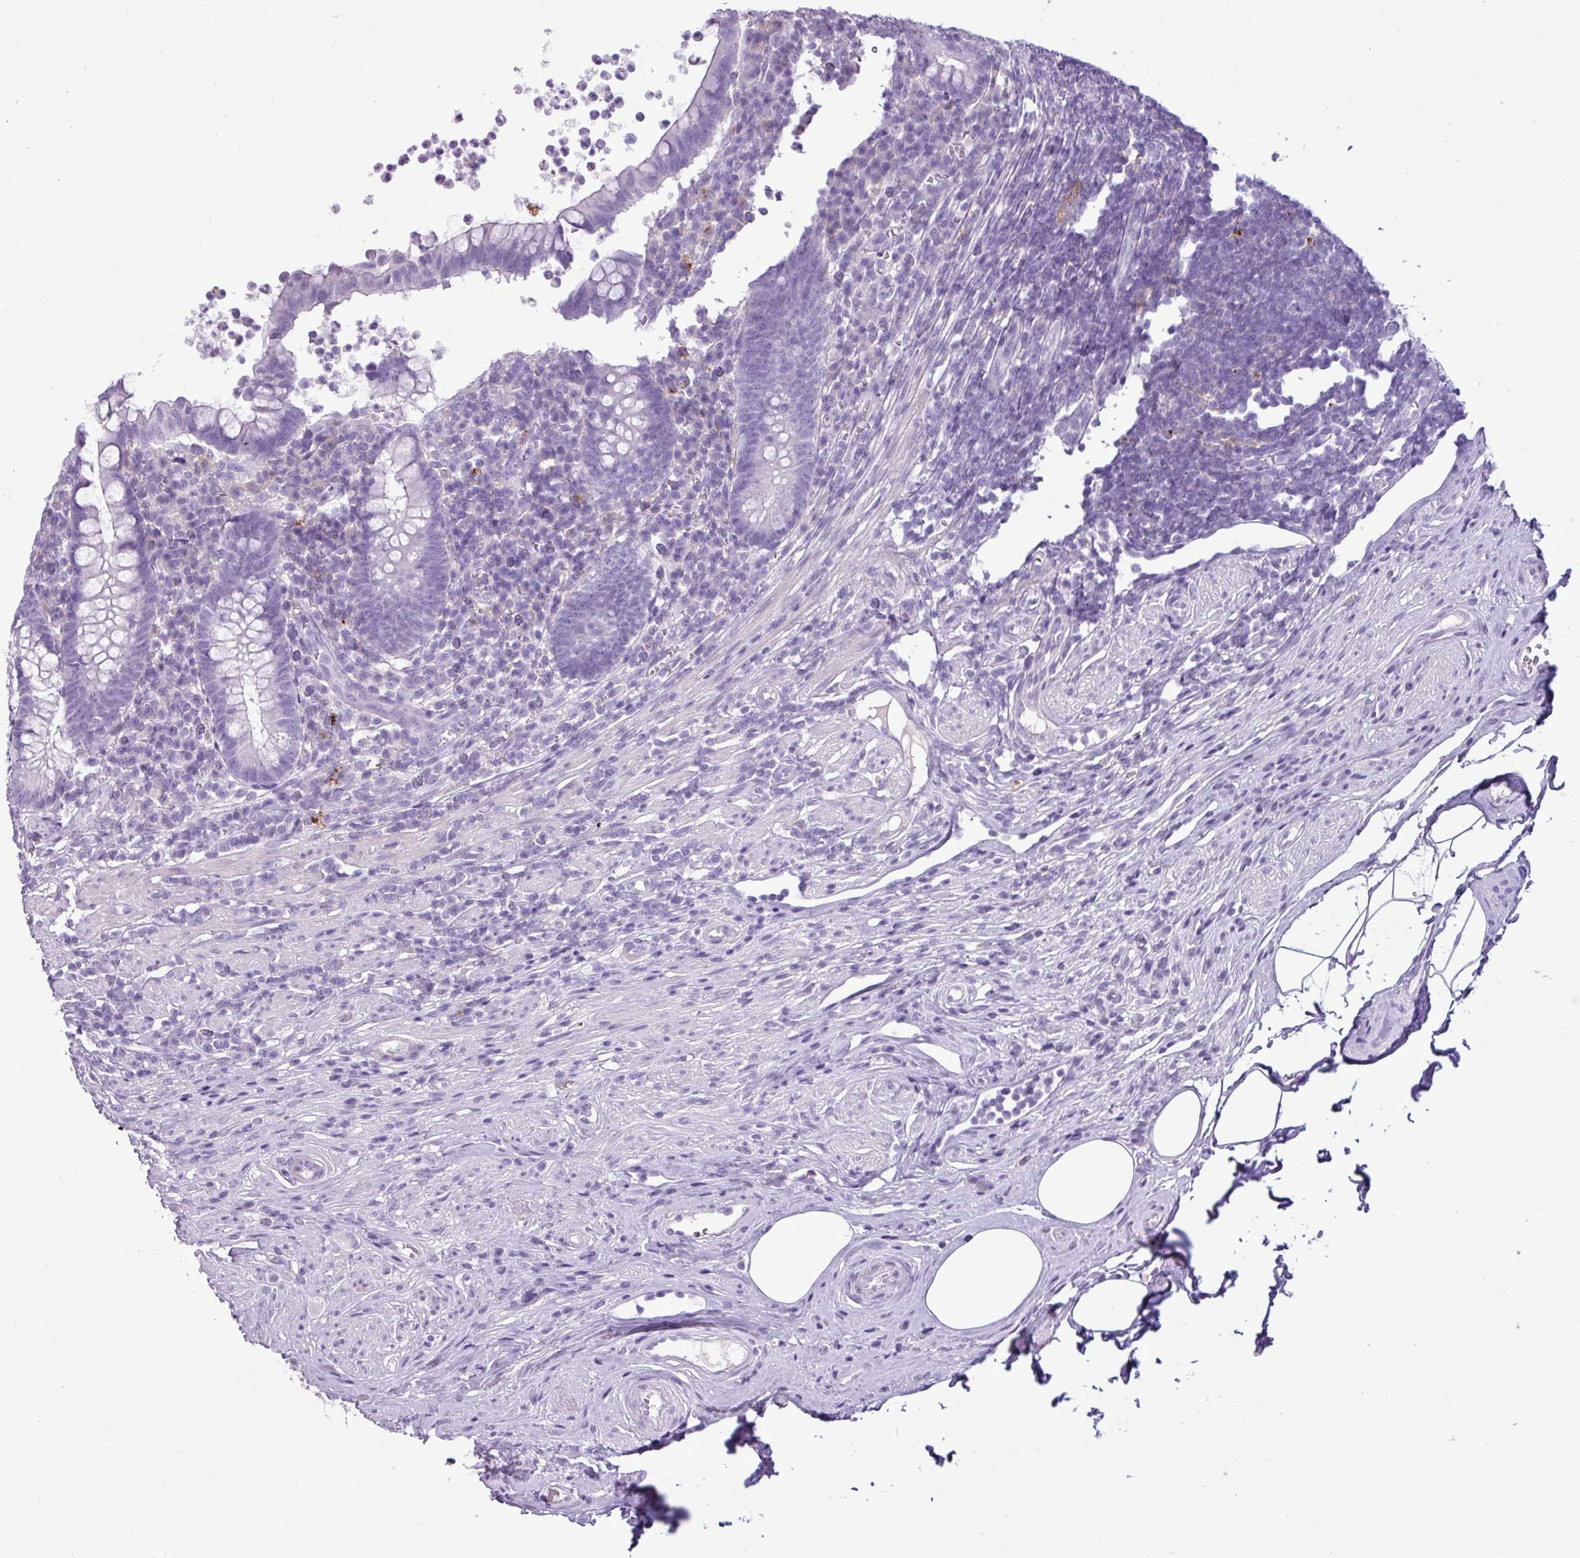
{"staining": {"intensity": "negative", "quantity": "none", "location": "none"}, "tissue": "appendix", "cell_type": "Glandular cells", "image_type": "normal", "snomed": [{"axis": "morphology", "description": "Normal tissue, NOS"}, {"axis": "topography", "description": "Appendix"}], "caption": "High power microscopy photomicrograph of an IHC photomicrograph of benign appendix, revealing no significant staining in glandular cells.", "gene": "RBMXL2", "patient": {"sex": "female", "age": 56}}